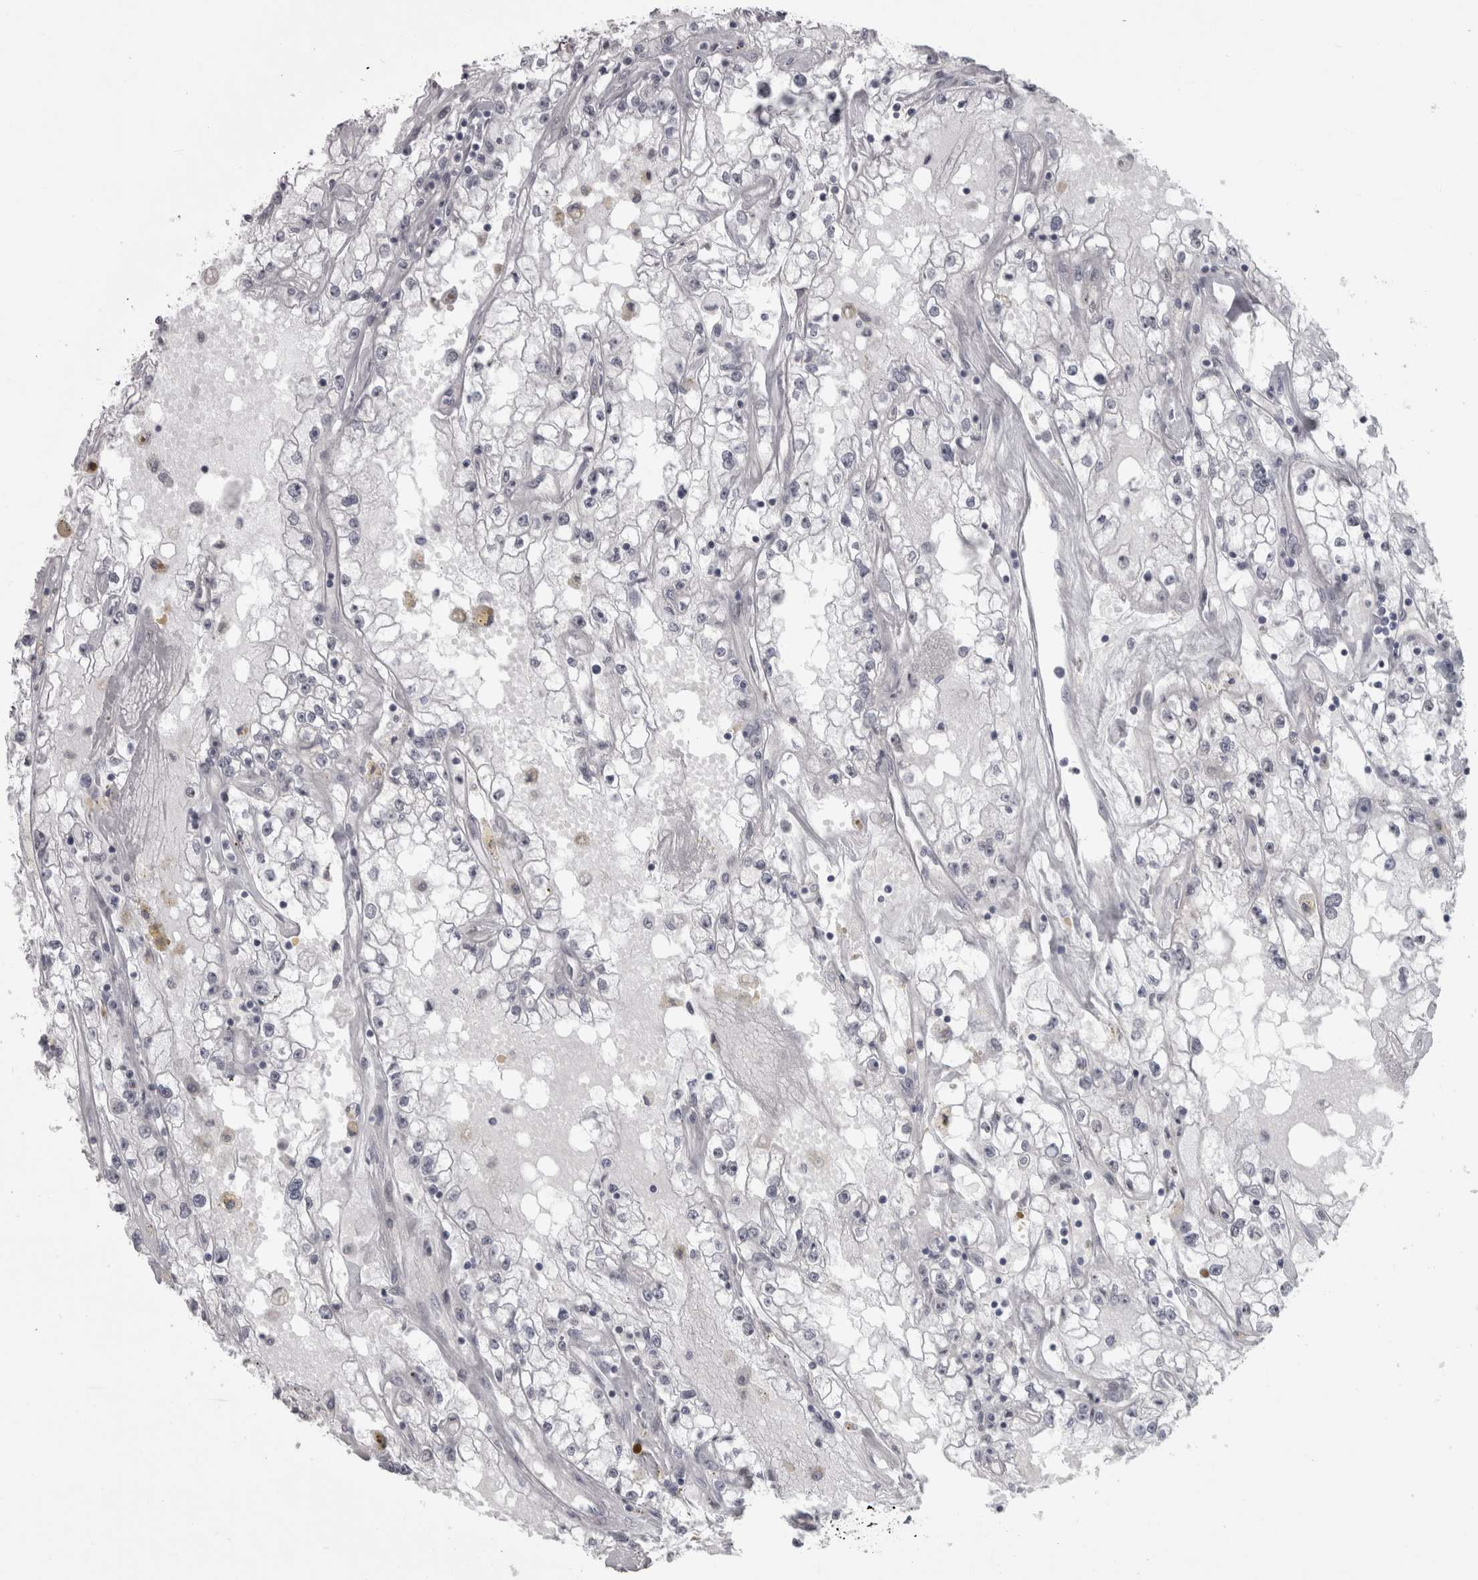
{"staining": {"intensity": "negative", "quantity": "none", "location": "none"}, "tissue": "renal cancer", "cell_type": "Tumor cells", "image_type": "cancer", "snomed": [{"axis": "morphology", "description": "Adenocarcinoma, NOS"}, {"axis": "topography", "description": "Kidney"}], "caption": "Renal cancer stained for a protein using immunohistochemistry (IHC) exhibits no staining tumor cells.", "gene": "PPP1R12B", "patient": {"sex": "male", "age": 56}}